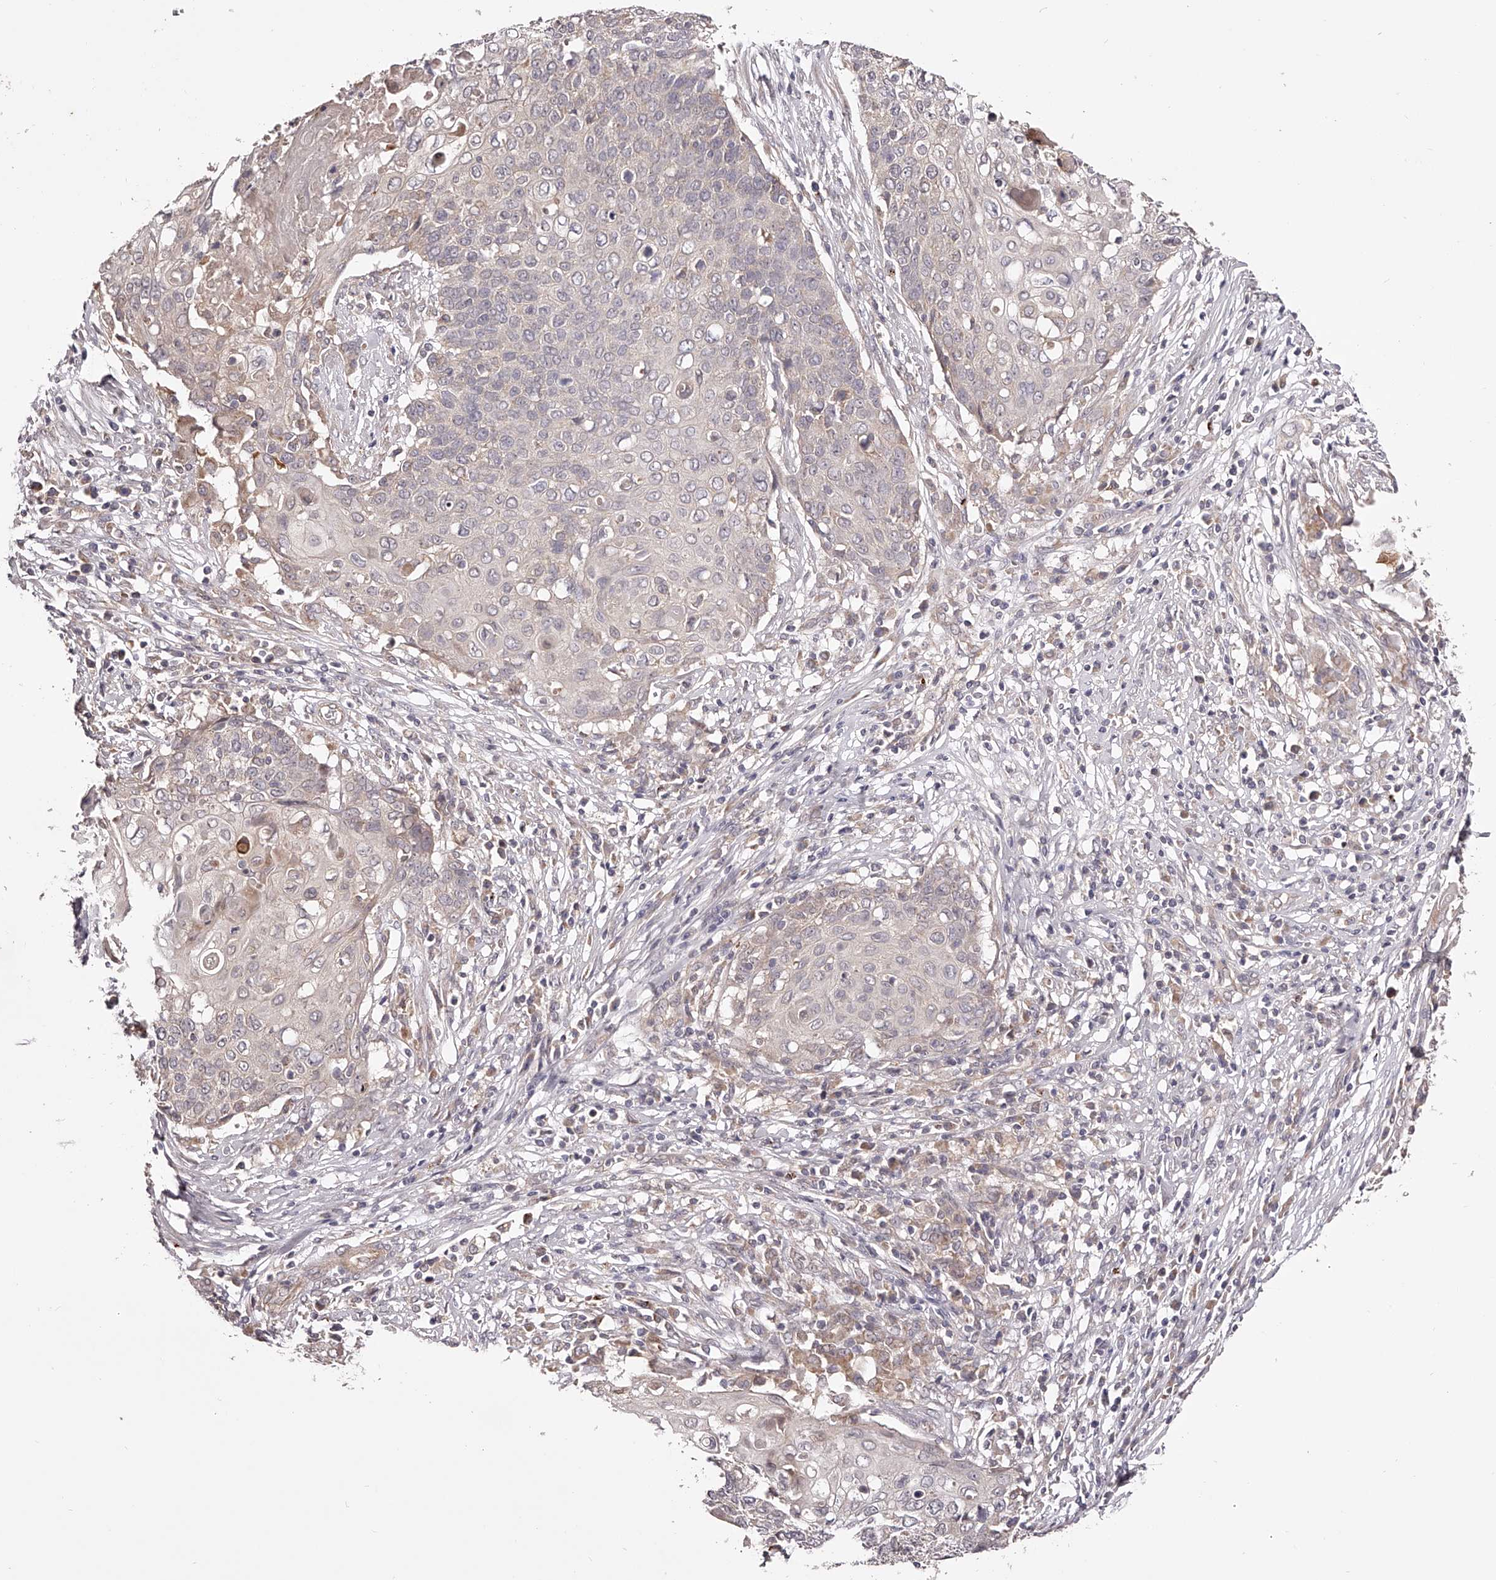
{"staining": {"intensity": "weak", "quantity": "<25%", "location": "cytoplasmic/membranous"}, "tissue": "cervical cancer", "cell_type": "Tumor cells", "image_type": "cancer", "snomed": [{"axis": "morphology", "description": "Squamous cell carcinoma, NOS"}, {"axis": "topography", "description": "Cervix"}], "caption": "Immunohistochemical staining of human cervical squamous cell carcinoma reveals no significant staining in tumor cells.", "gene": "ODF2L", "patient": {"sex": "female", "age": 39}}